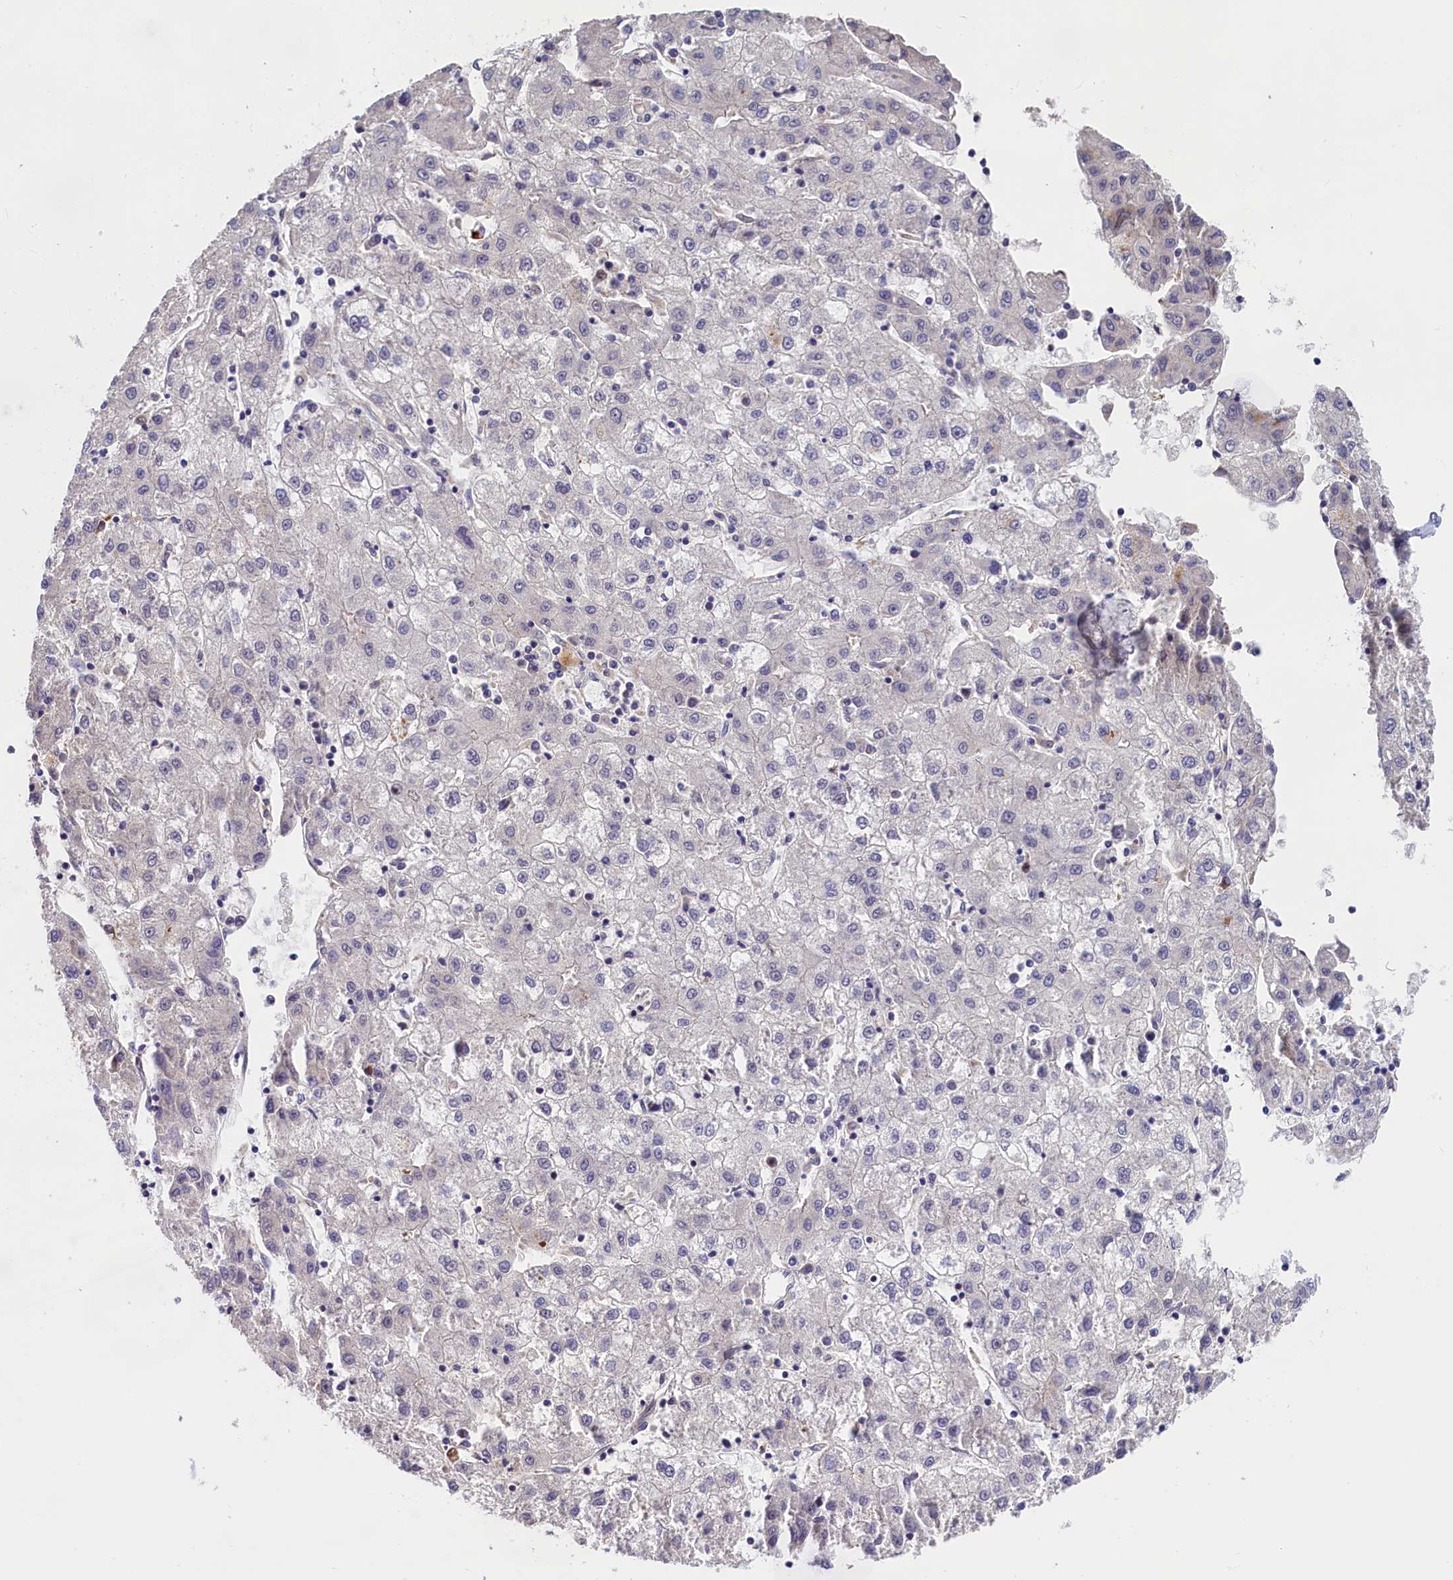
{"staining": {"intensity": "negative", "quantity": "none", "location": "none"}, "tissue": "liver cancer", "cell_type": "Tumor cells", "image_type": "cancer", "snomed": [{"axis": "morphology", "description": "Carcinoma, Hepatocellular, NOS"}, {"axis": "topography", "description": "Liver"}], "caption": "Liver cancer was stained to show a protein in brown. There is no significant positivity in tumor cells.", "gene": "FBXO45", "patient": {"sex": "male", "age": 72}}